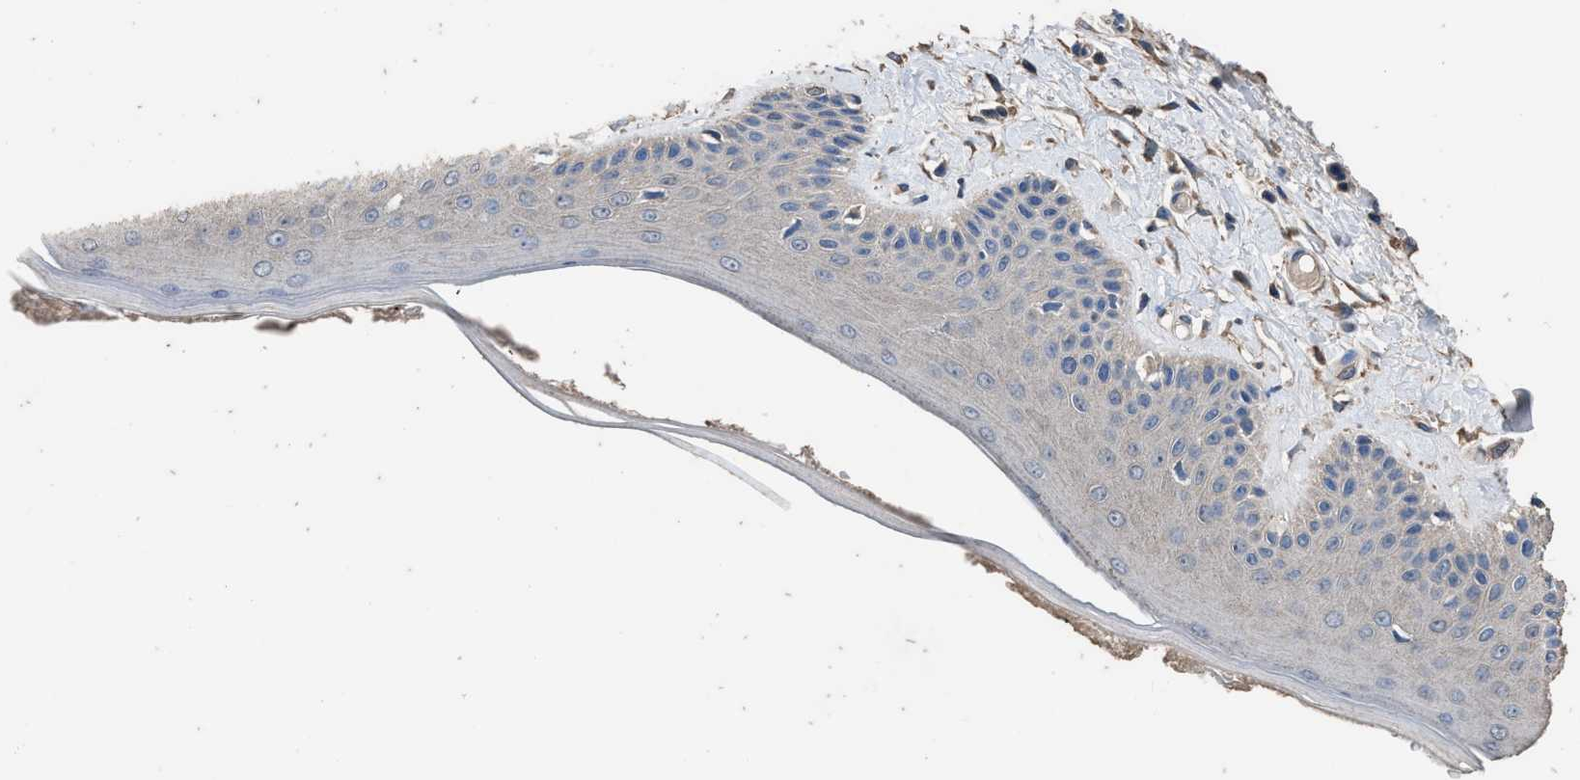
{"staining": {"intensity": "weak", "quantity": "<25%", "location": "cytoplasmic/membranous"}, "tissue": "skin", "cell_type": "Epidermal cells", "image_type": "normal", "snomed": [{"axis": "morphology", "description": "Normal tissue, NOS"}, {"axis": "topography", "description": "Vulva"}], "caption": "This histopathology image is of normal skin stained with immunohistochemistry (IHC) to label a protein in brown with the nuclei are counter-stained blue. There is no staining in epidermal cells.", "gene": "ITSN1", "patient": {"sex": "female", "age": 73}}